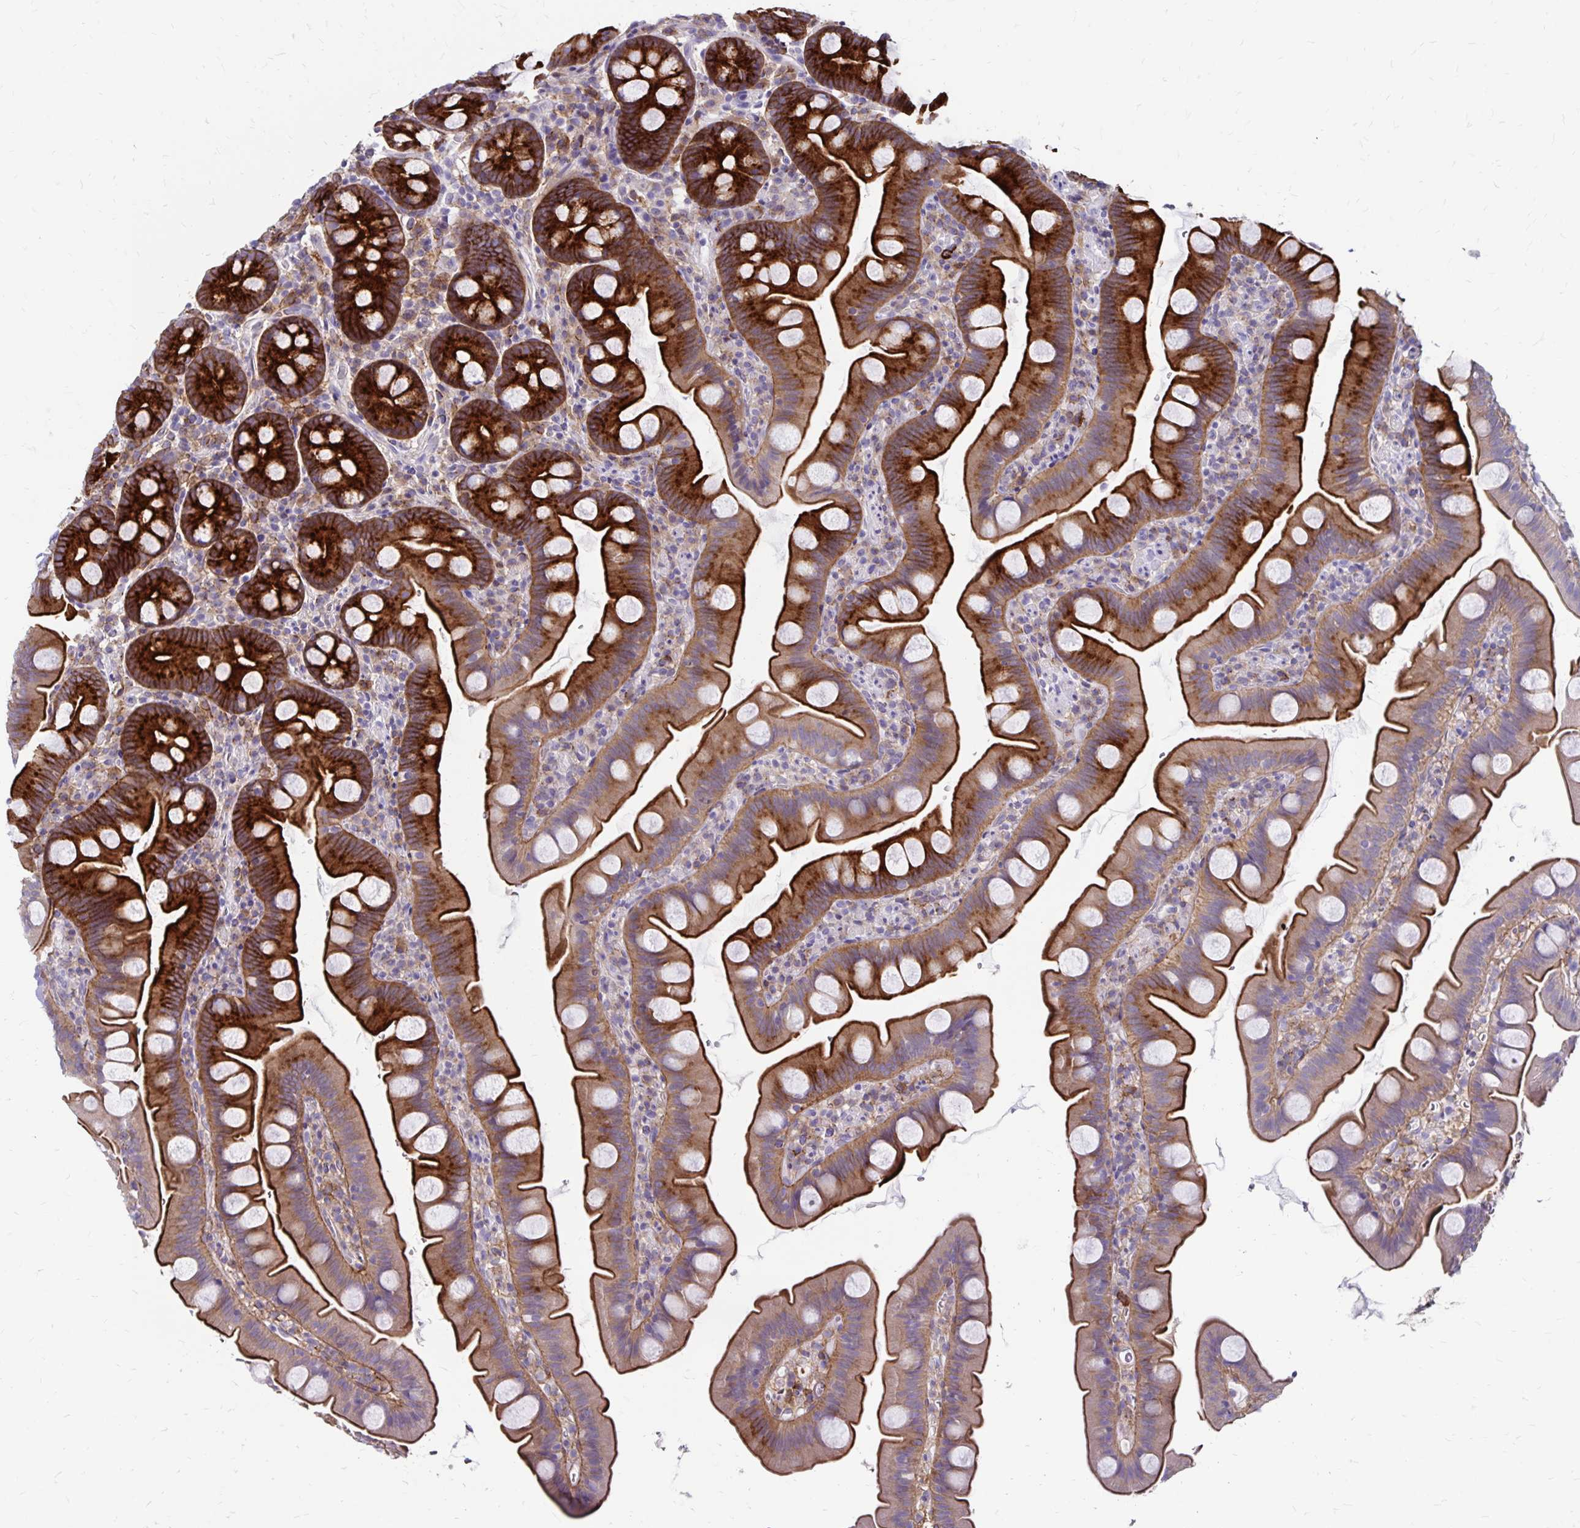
{"staining": {"intensity": "strong", "quantity": ">75%", "location": "cytoplasmic/membranous"}, "tissue": "small intestine", "cell_type": "Glandular cells", "image_type": "normal", "snomed": [{"axis": "morphology", "description": "Normal tissue, NOS"}, {"axis": "topography", "description": "Small intestine"}], "caption": "Immunohistochemical staining of unremarkable small intestine displays strong cytoplasmic/membranous protein expression in approximately >75% of glandular cells. (IHC, brightfield microscopy, high magnification).", "gene": "TNS3", "patient": {"sex": "female", "age": 68}}